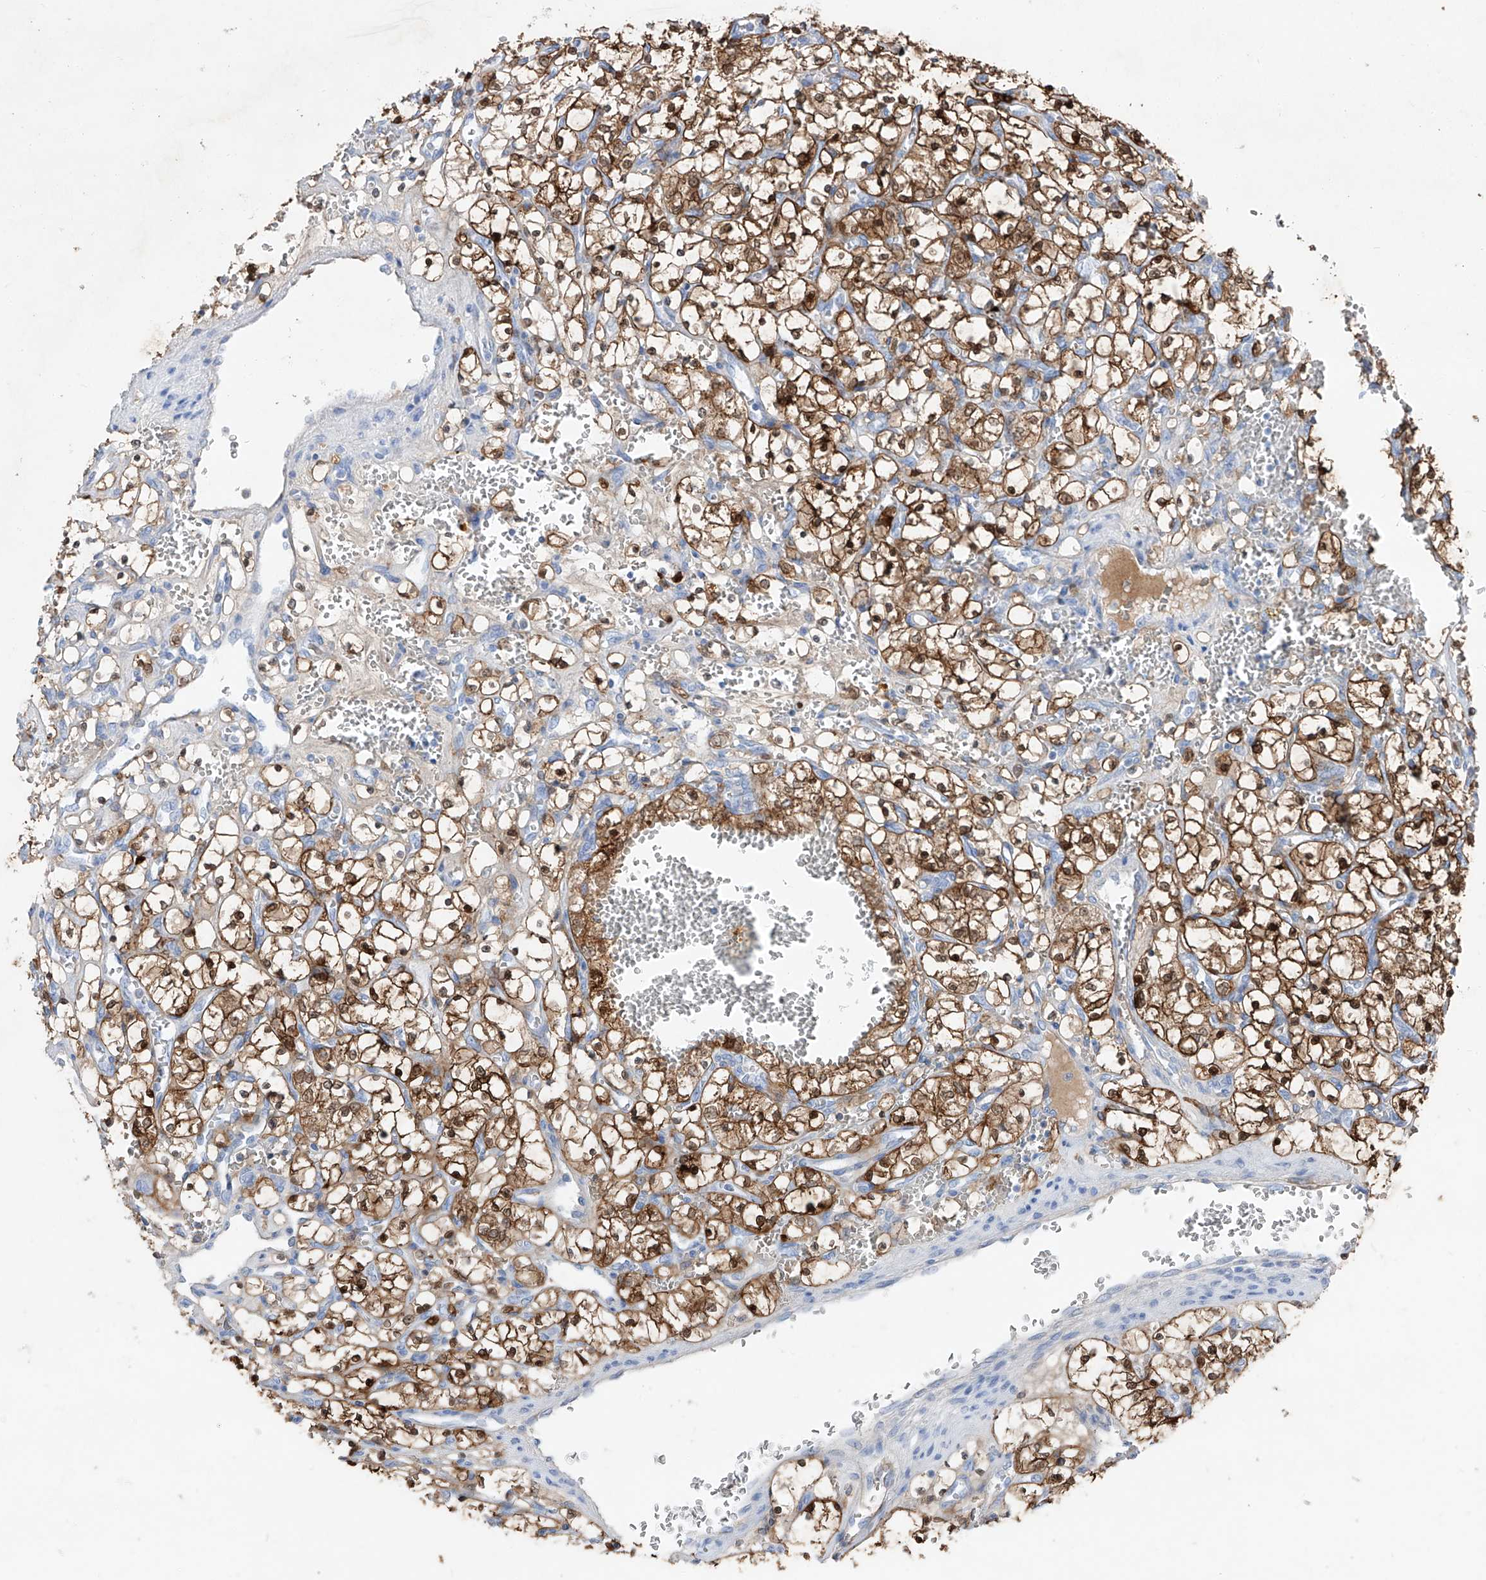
{"staining": {"intensity": "moderate", "quantity": ">75%", "location": "cytoplasmic/membranous,nuclear"}, "tissue": "renal cancer", "cell_type": "Tumor cells", "image_type": "cancer", "snomed": [{"axis": "morphology", "description": "Adenocarcinoma, NOS"}, {"axis": "topography", "description": "Kidney"}], "caption": "Immunohistochemical staining of renal cancer displays medium levels of moderate cytoplasmic/membranous and nuclear protein staining in approximately >75% of tumor cells.", "gene": "UFL1", "patient": {"sex": "female", "age": 69}}